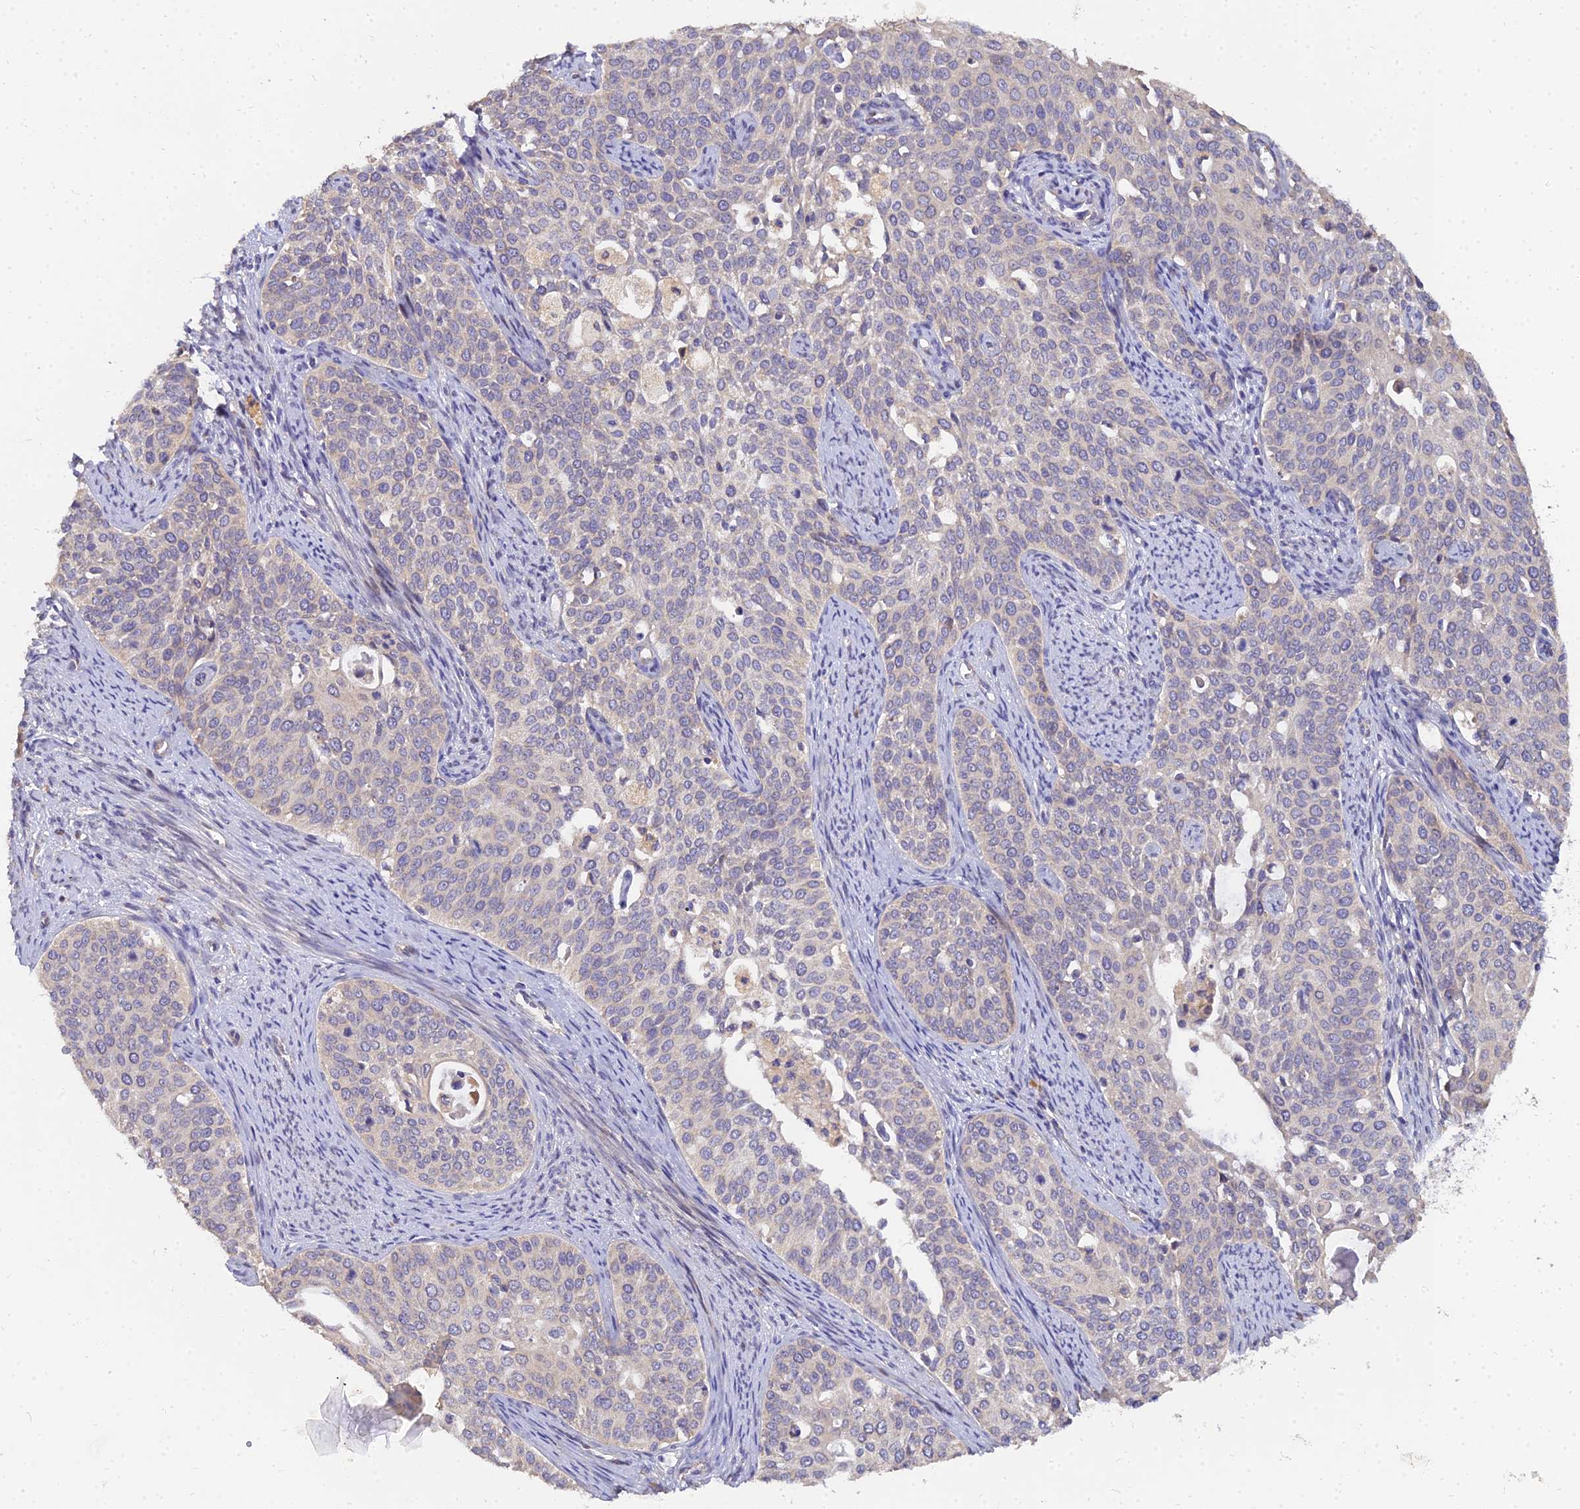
{"staining": {"intensity": "weak", "quantity": "<25%", "location": "cytoplasmic/membranous"}, "tissue": "cervical cancer", "cell_type": "Tumor cells", "image_type": "cancer", "snomed": [{"axis": "morphology", "description": "Squamous cell carcinoma, NOS"}, {"axis": "topography", "description": "Cervix"}], "caption": "An IHC photomicrograph of cervical squamous cell carcinoma is shown. There is no staining in tumor cells of cervical squamous cell carcinoma.", "gene": "ARL8B", "patient": {"sex": "female", "age": 44}}